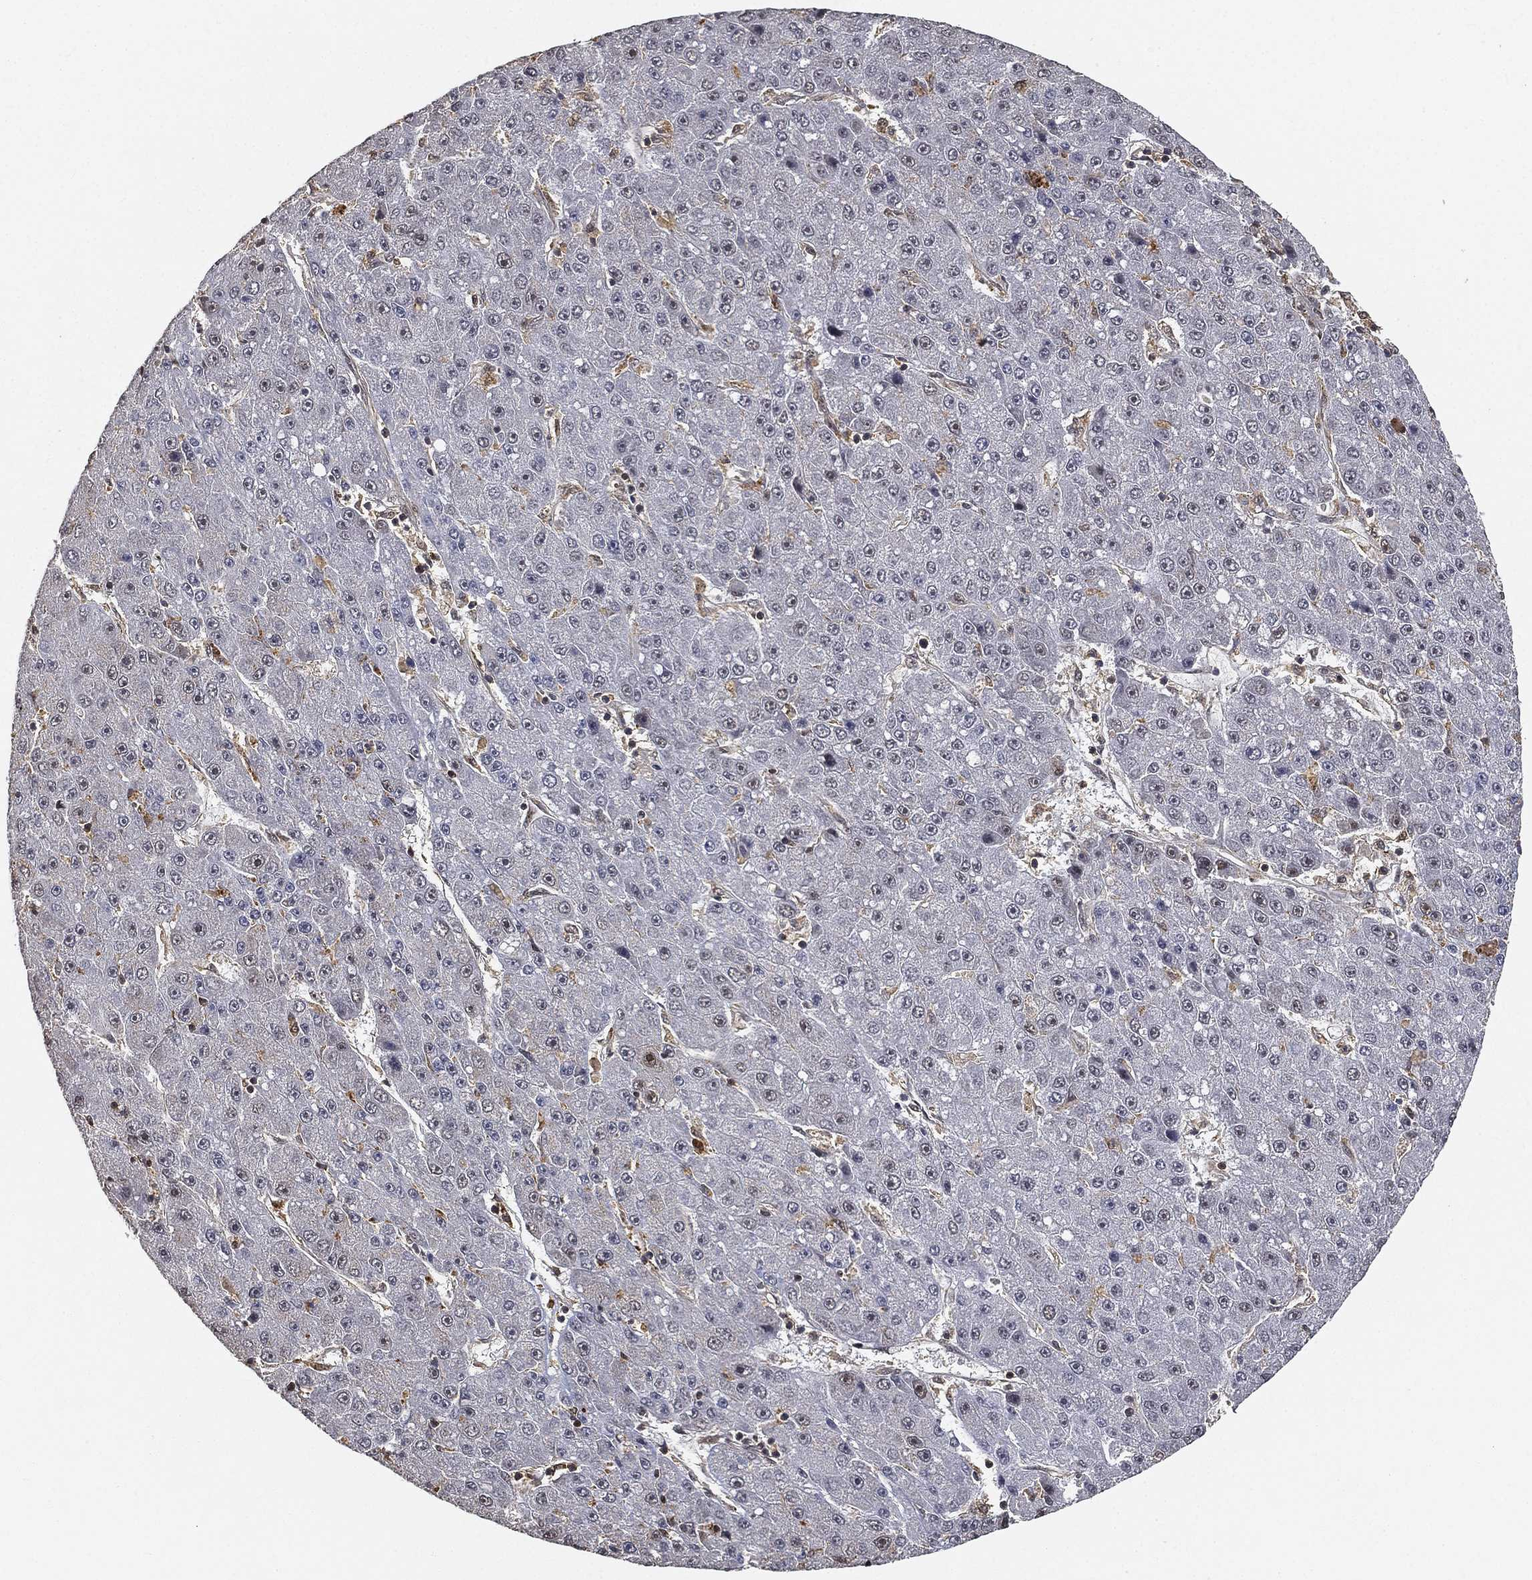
{"staining": {"intensity": "negative", "quantity": "none", "location": "none"}, "tissue": "liver cancer", "cell_type": "Tumor cells", "image_type": "cancer", "snomed": [{"axis": "morphology", "description": "Carcinoma, Hepatocellular, NOS"}, {"axis": "topography", "description": "Liver"}], "caption": "A high-resolution image shows IHC staining of liver hepatocellular carcinoma, which shows no significant staining in tumor cells. (Brightfield microscopy of DAB (3,3'-diaminobenzidine) immunohistochemistry (IHC) at high magnification).", "gene": "WDR26", "patient": {"sex": "male", "age": 67}}